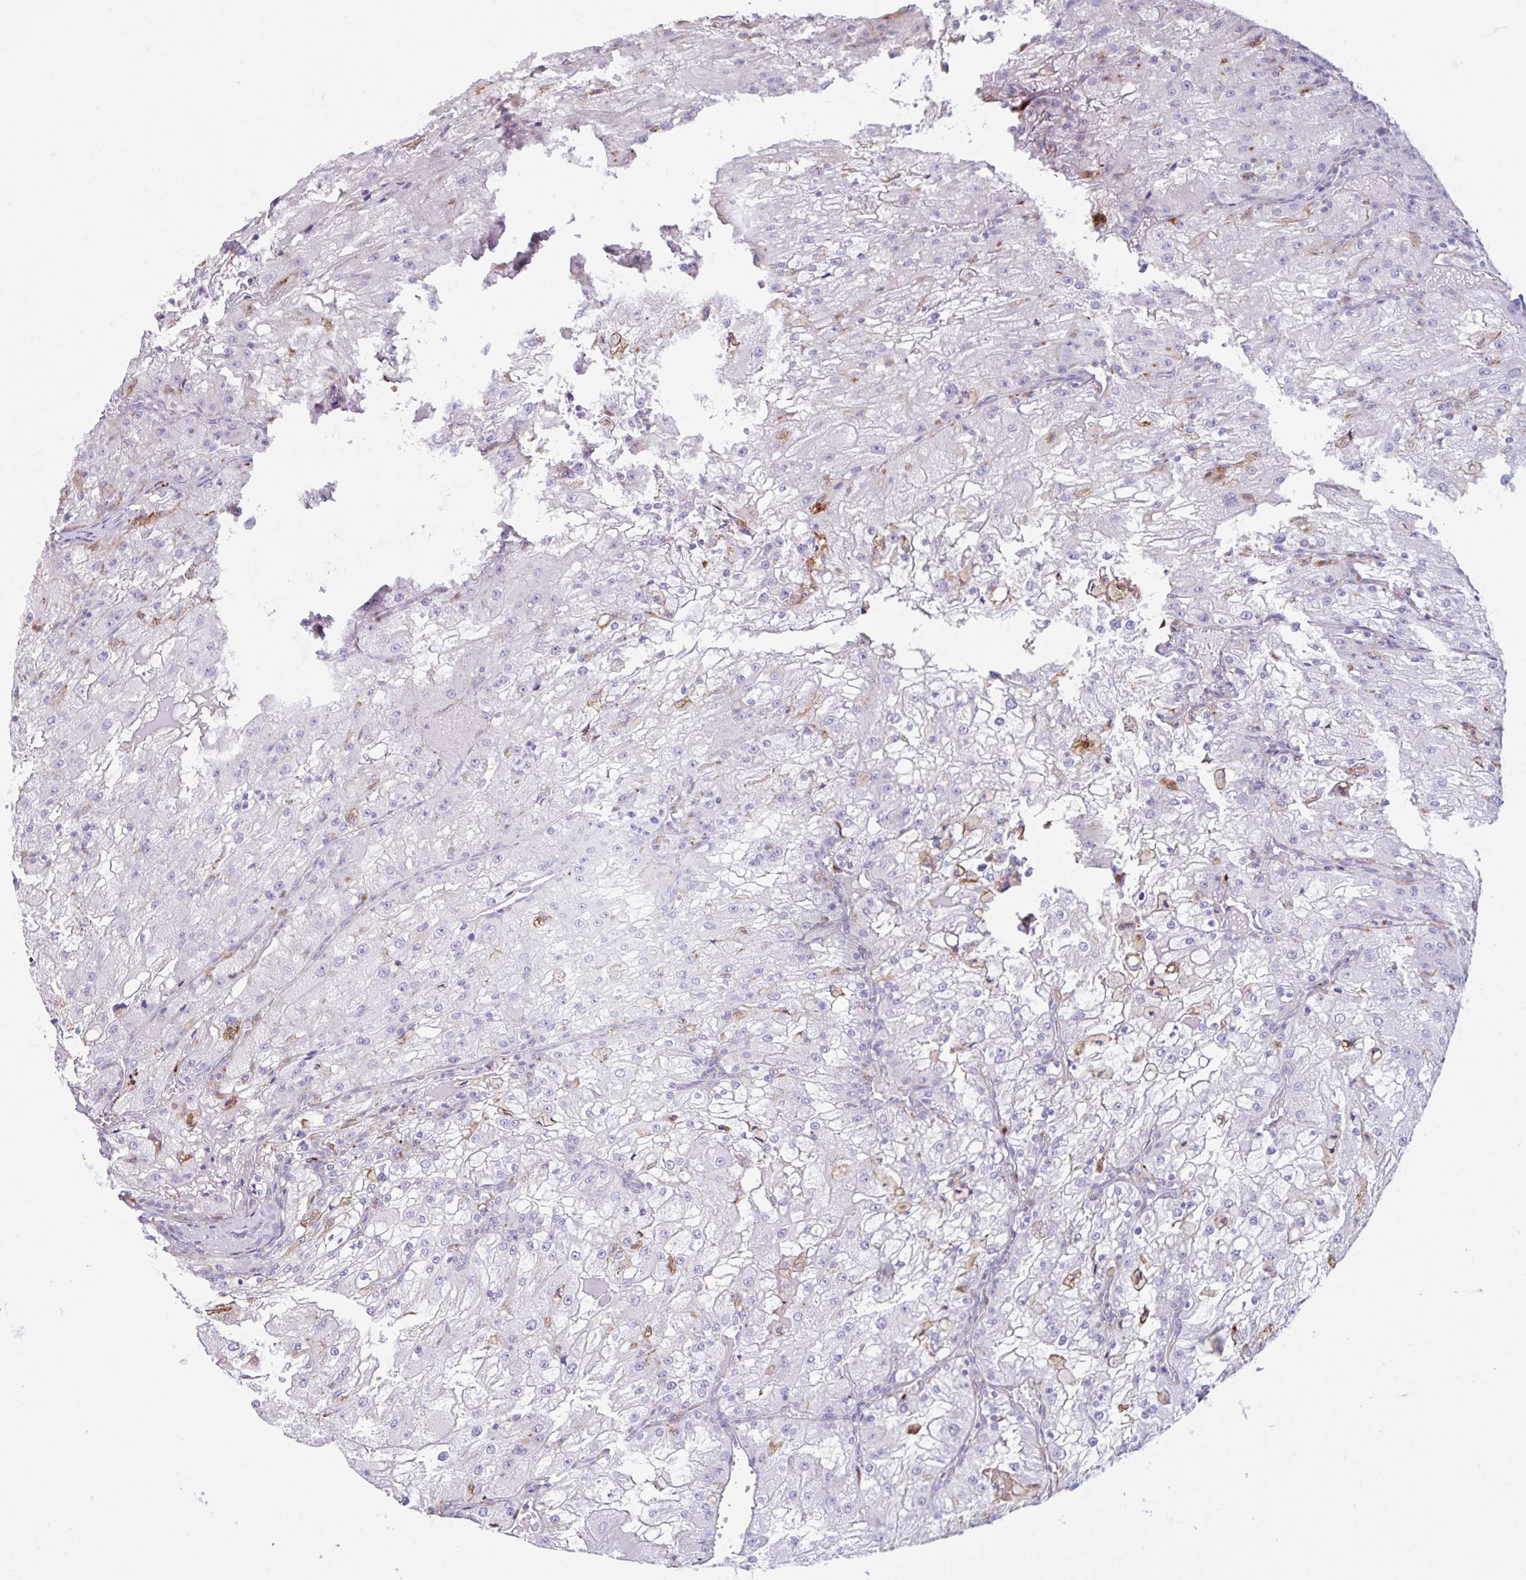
{"staining": {"intensity": "negative", "quantity": "none", "location": "none"}, "tissue": "renal cancer", "cell_type": "Tumor cells", "image_type": "cancer", "snomed": [{"axis": "morphology", "description": "Adenocarcinoma, NOS"}, {"axis": "topography", "description": "Kidney"}], "caption": "Immunohistochemical staining of renal cancer displays no significant expression in tumor cells.", "gene": "CEP120", "patient": {"sex": "female", "age": 74}}